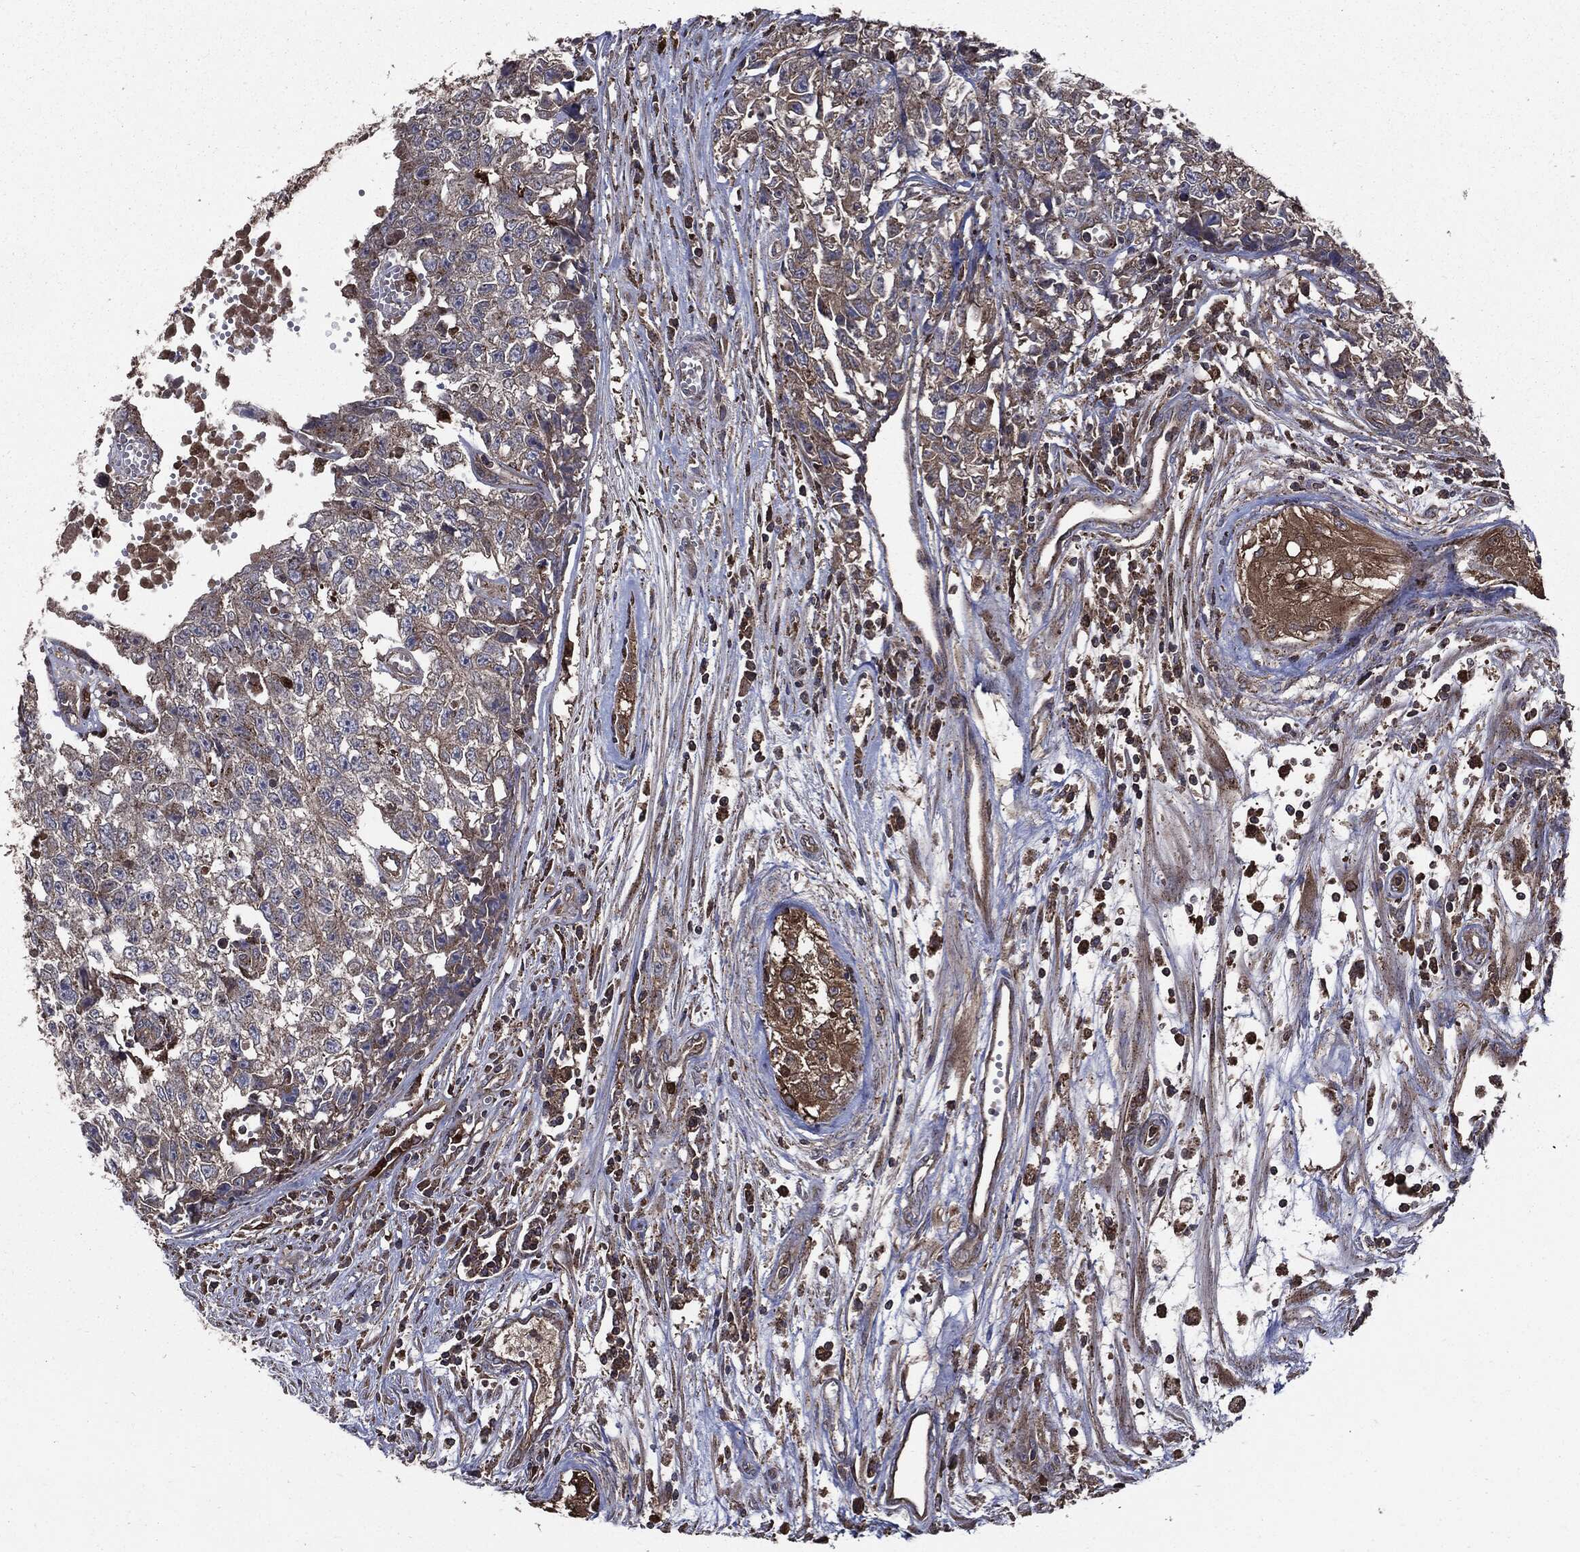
{"staining": {"intensity": "moderate", "quantity": "25%-75%", "location": "cytoplasmic/membranous"}, "tissue": "testis cancer", "cell_type": "Tumor cells", "image_type": "cancer", "snomed": [{"axis": "morphology", "description": "Seminoma, NOS"}, {"axis": "morphology", "description": "Carcinoma, Embryonal, NOS"}, {"axis": "topography", "description": "Testis"}], "caption": "Testis cancer stained for a protein reveals moderate cytoplasmic/membranous positivity in tumor cells.", "gene": "PDCD6IP", "patient": {"sex": "male", "age": 22}}